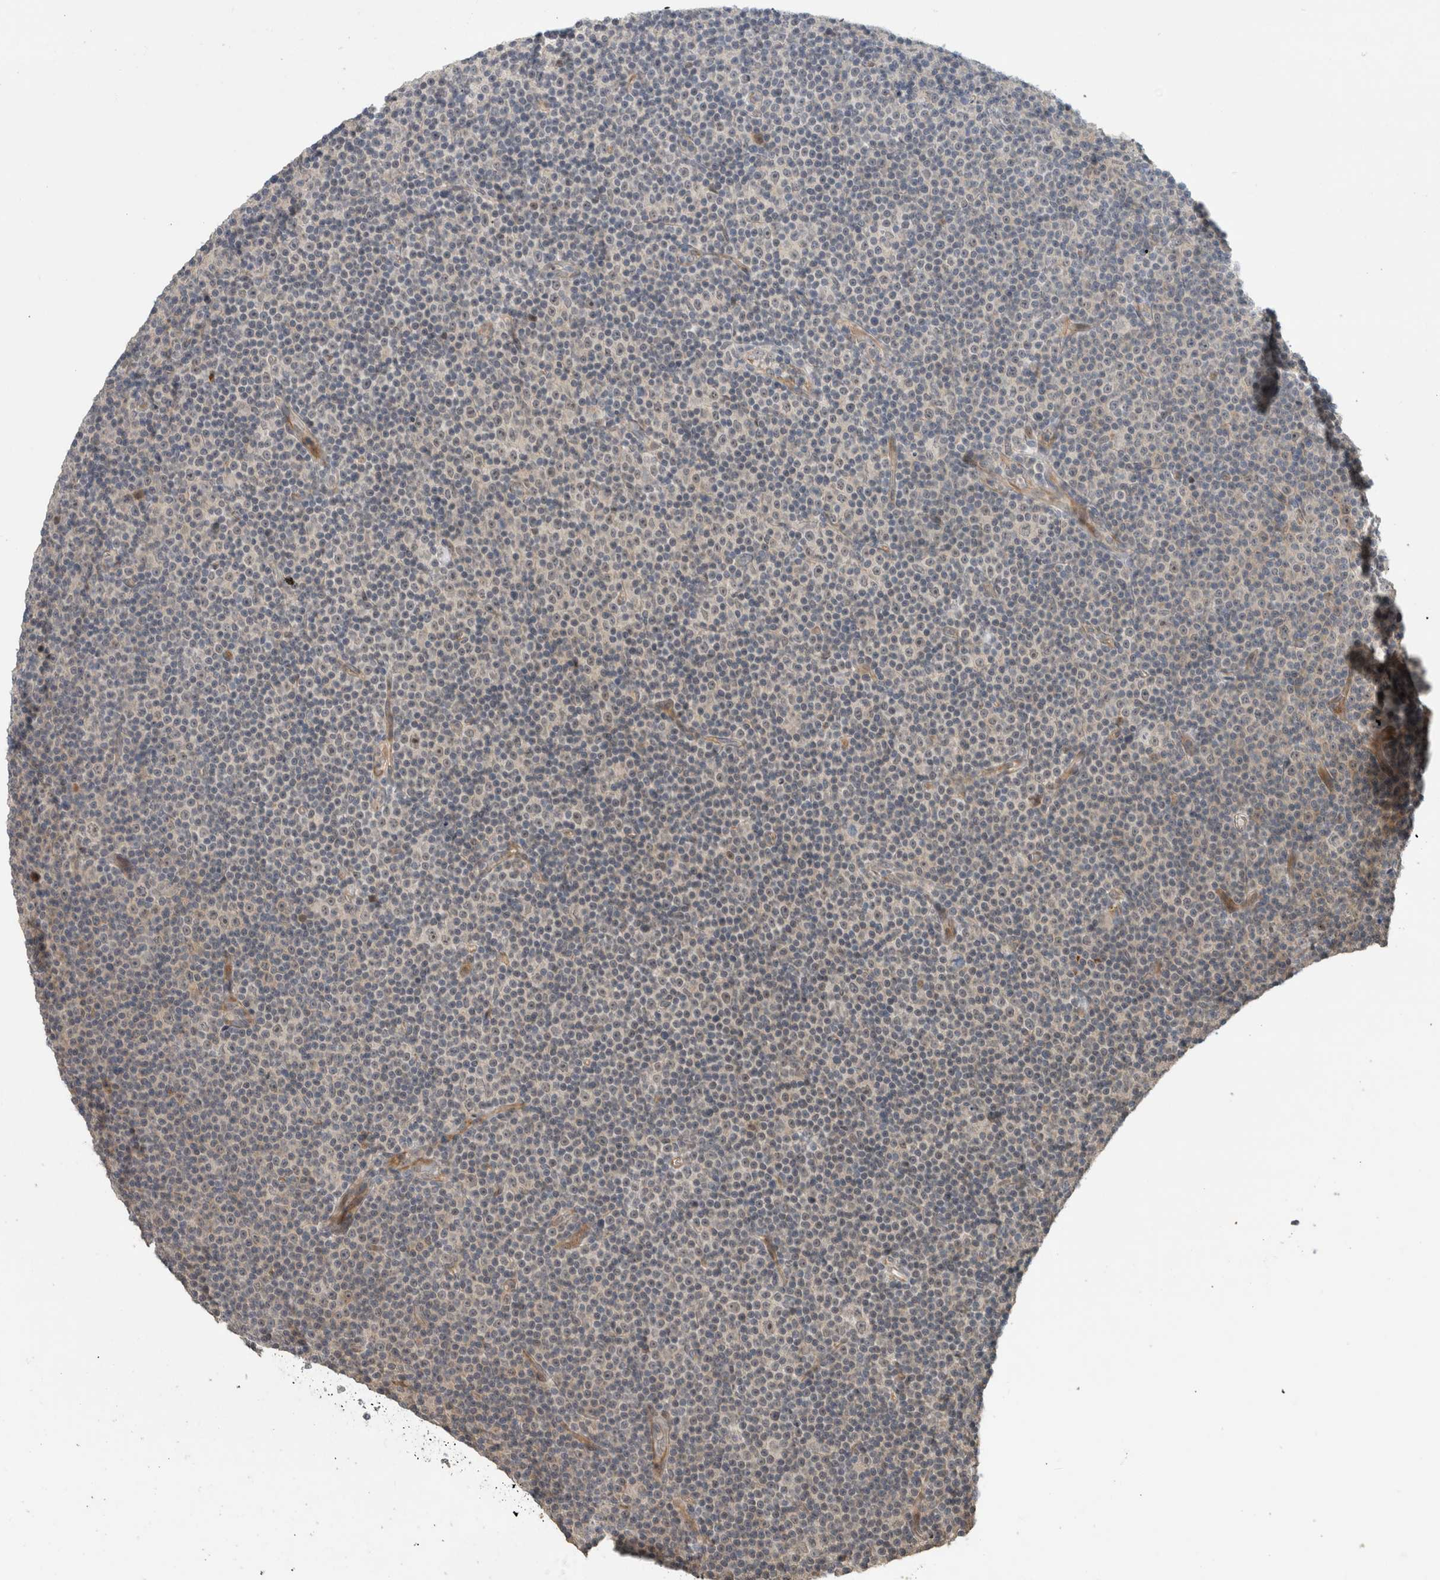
{"staining": {"intensity": "negative", "quantity": "none", "location": "none"}, "tissue": "lymphoma", "cell_type": "Tumor cells", "image_type": "cancer", "snomed": [{"axis": "morphology", "description": "Malignant lymphoma, non-Hodgkin's type, Low grade"}, {"axis": "topography", "description": "Lymph node"}], "caption": "A micrograph of human malignant lymphoma, non-Hodgkin's type (low-grade) is negative for staining in tumor cells.", "gene": "ERCC6L2", "patient": {"sex": "female", "age": 67}}